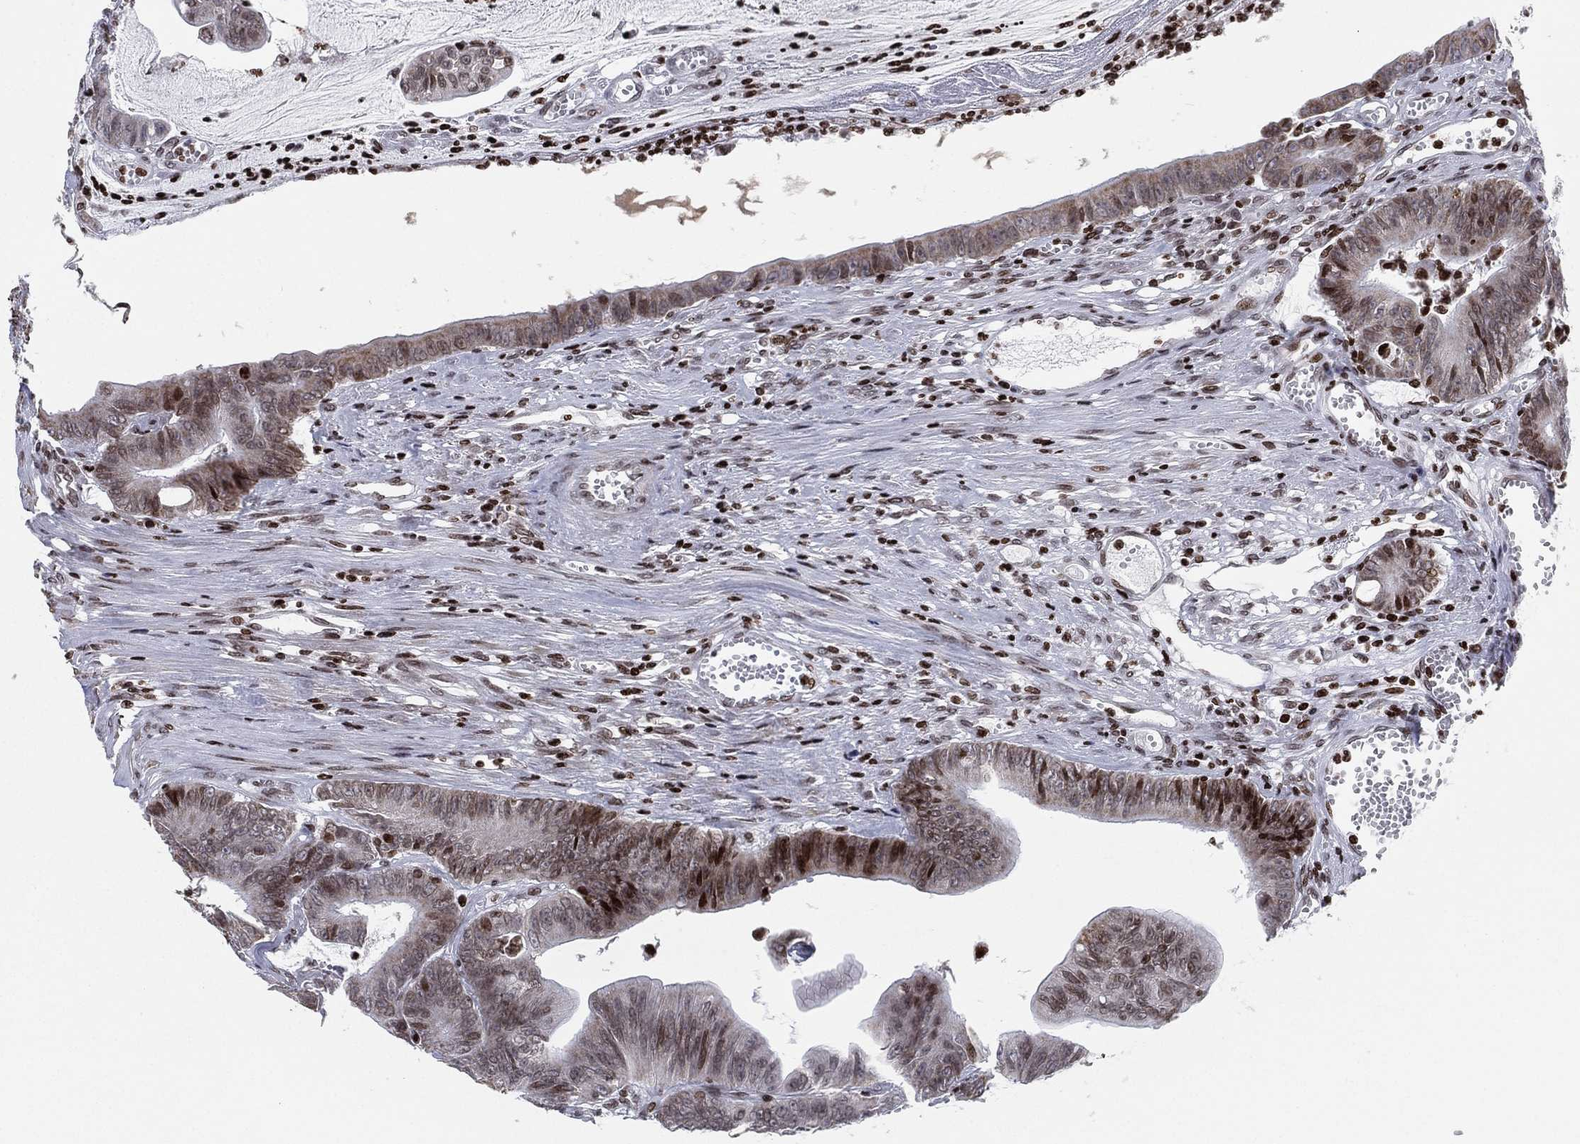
{"staining": {"intensity": "moderate", "quantity": "<25%", "location": "nuclear"}, "tissue": "colorectal cancer", "cell_type": "Tumor cells", "image_type": "cancer", "snomed": [{"axis": "morphology", "description": "Adenocarcinoma, NOS"}, {"axis": "topography", "description": "Colon"}], "caption": "Immunohistochemical staining of human colorectal cancer reveals low levels of moderate nuclear protein staining in about <25% of tumor cells. The protein of interest is stained brown, and the nuclei are stained in blue (DAB IHC with brightfield microscopy, high magnification).", "gene": "MFSD14A", "patient": {"sex": "female", "age": 69}}